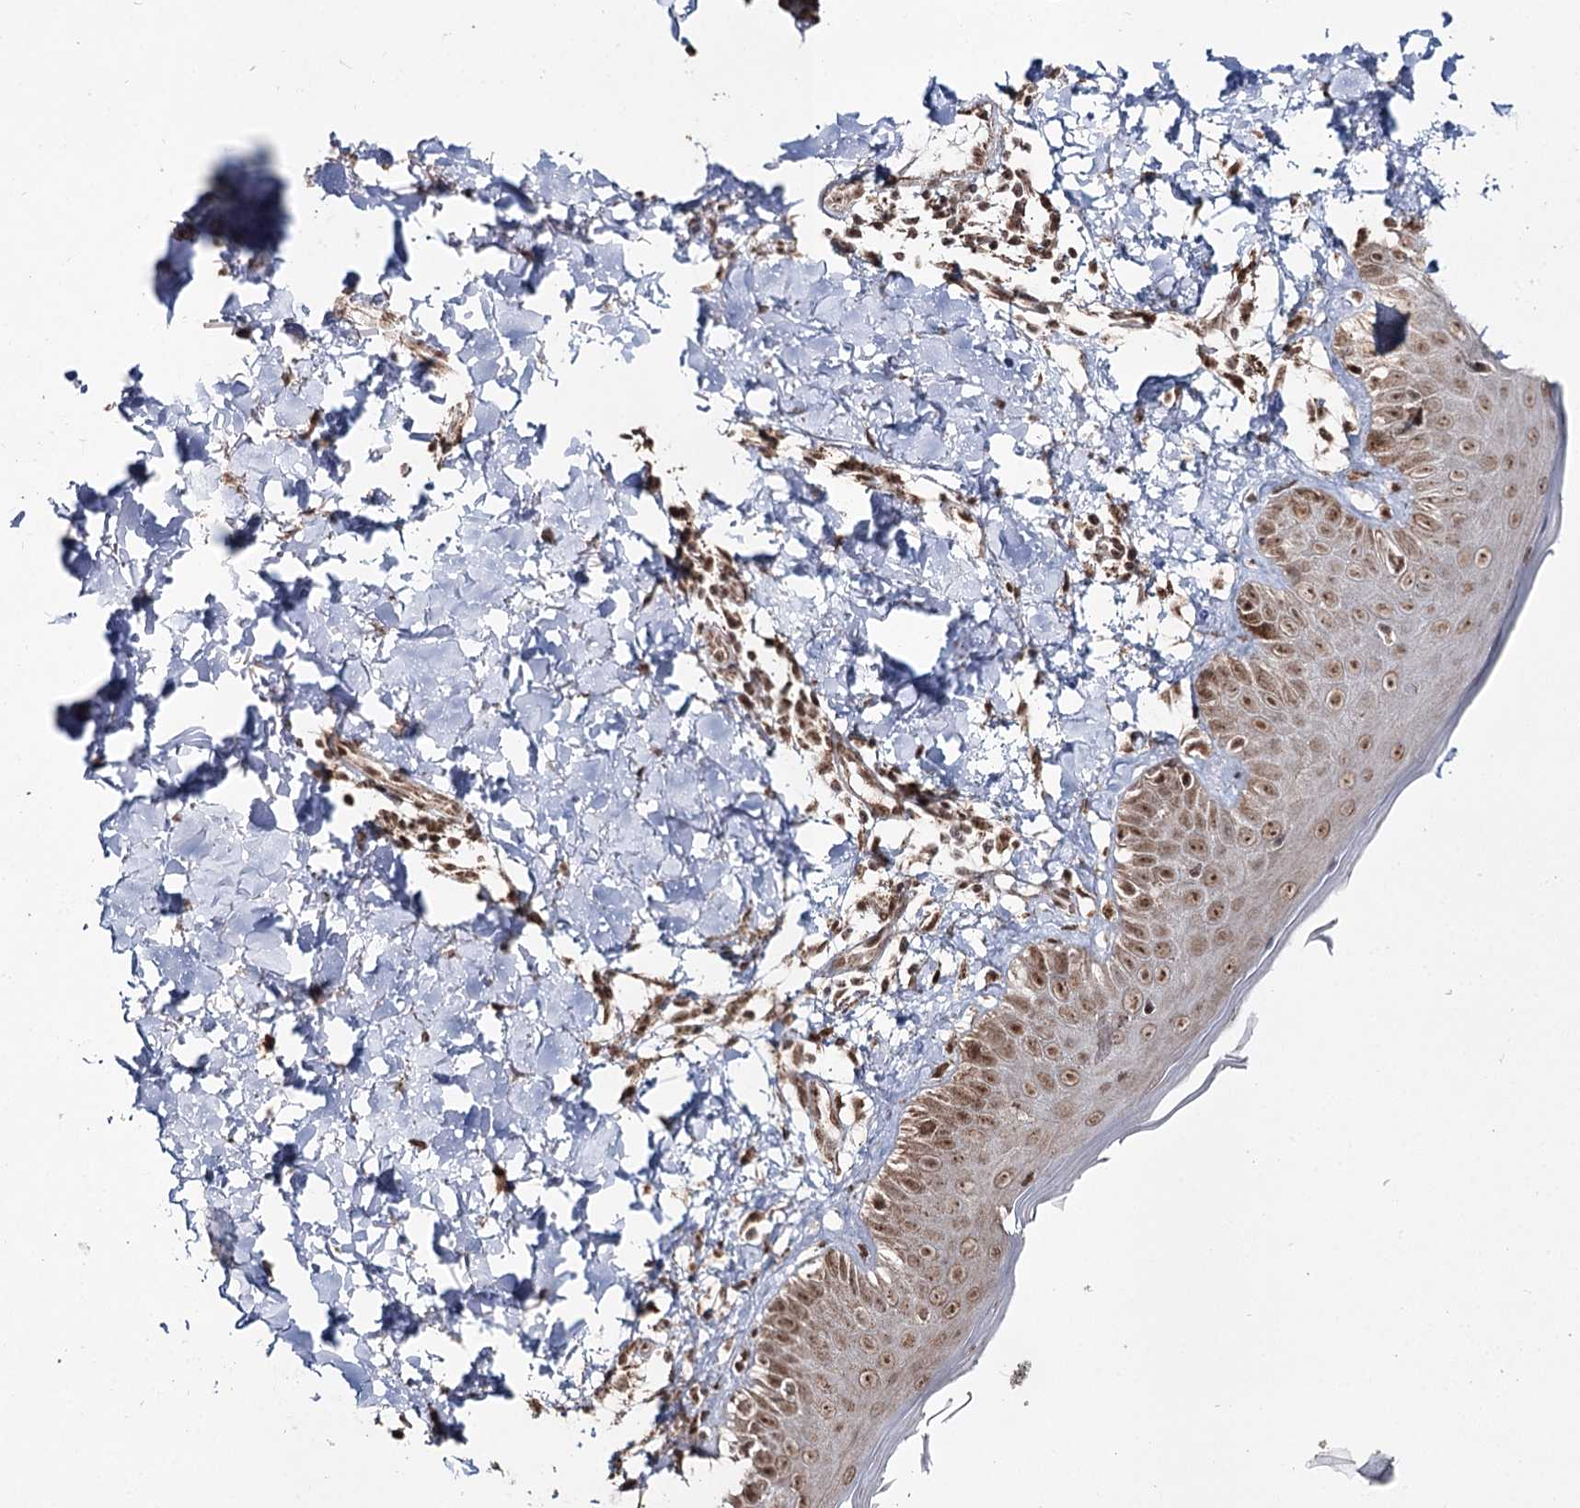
{"staining": {"intensity": "moderate", "quantity": ">75%", "location": "cytoplasmic/membranous,nuclear"}, "tissue": "skin", "cell_type": "Fibroblasts", "image_type": "normal", "snomed": [{"axis": "morphology", "description": "Normal tissue, NOS"}, {"axis": "topography", "description": "Skin"}], "caption": "The image exhibits immunohistochemical staining of unremarkable skin. There is moderate cytoplasmic/membranous,nuclear staining is present in about >75% of fibroblasts.", "gene": "PDHX", "patient": {"sex": "male", "age": 52}}